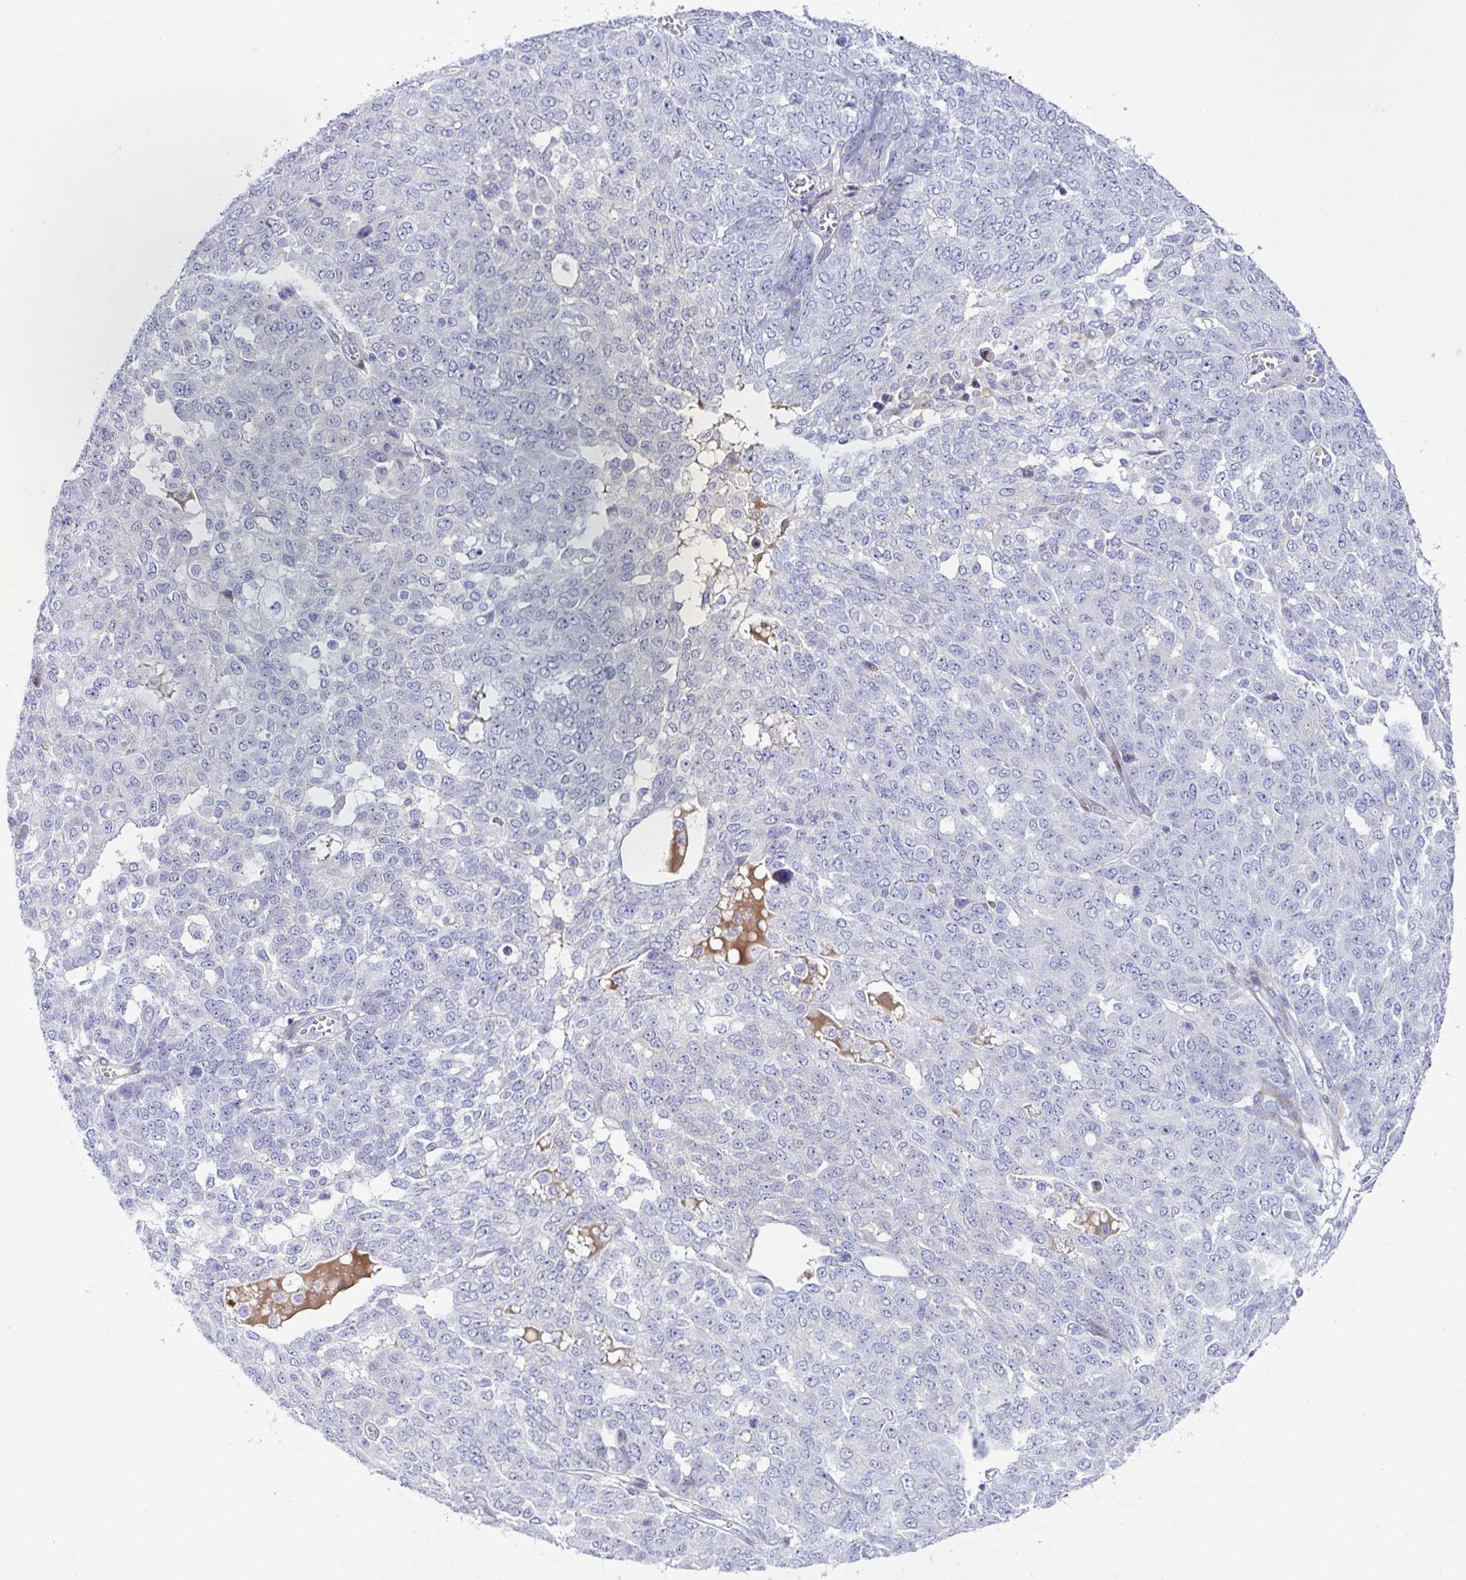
{"staining": {"intensity": "negative", "quantity": "none", "location": "none"}, "tissue": "ovarian cancer", "cell_type": "Tumor cells", "image_type": "cancer", "snomed": [{"axis": "morphology", "description": "Cystadenocarcinoma, serous, NOS"}, {"axis": "topography", "description": "Soft tissue"}, {"axis": "topography", "description": "Ovary"}], "caption": "The micrograph exhibits no staining of tumor cells in ovarian serous cystadenocarcinoma.", "gene": "ZNF713", "patient": {"sex": "female", "age": 57}}